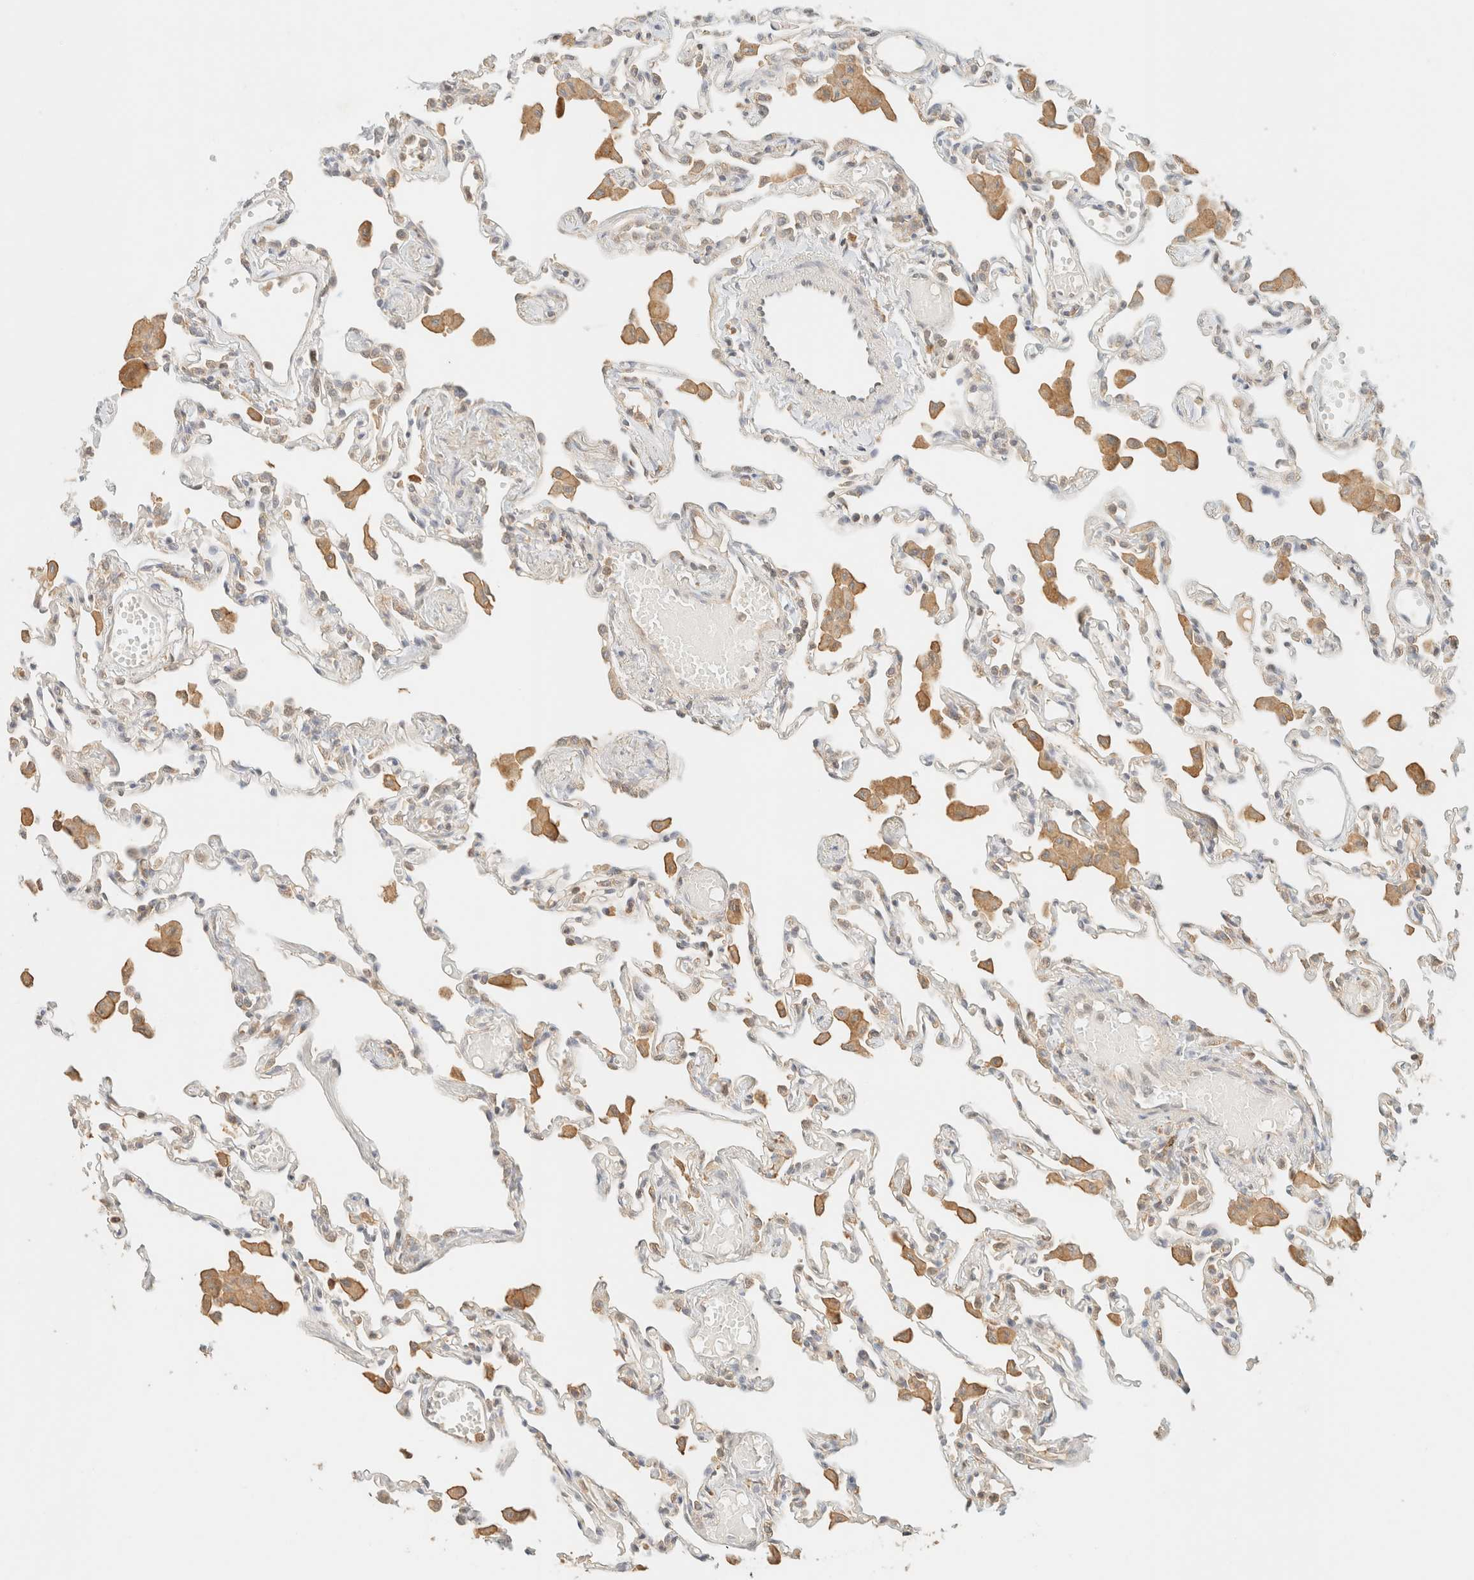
{"staining": {"intensity": "weak", "quantity": "25%-75%", "location": "cytoplasmic/membranous"}, "tissue": "lung", "cell_type": "Alveolar cells", "image_type": "normal", "snomed": [{"axis": "morphology", "description": "Normal tissue, NOS"}, {"axis": "topography", "description": "Bronchus"}, {"axis": "topography", "description": "Lung"}], "caption": "Immunohistochemistry (IHC) (DAB (3,3'-diaminobenzidine)) staining of unremarkable human lung exhibits weak cytoplasmic/membranous protein positivity in approximately 25%-75% of alveolar cells.", "gene": "TIMD4", "patient": {"sex": "female", "age": 49}}